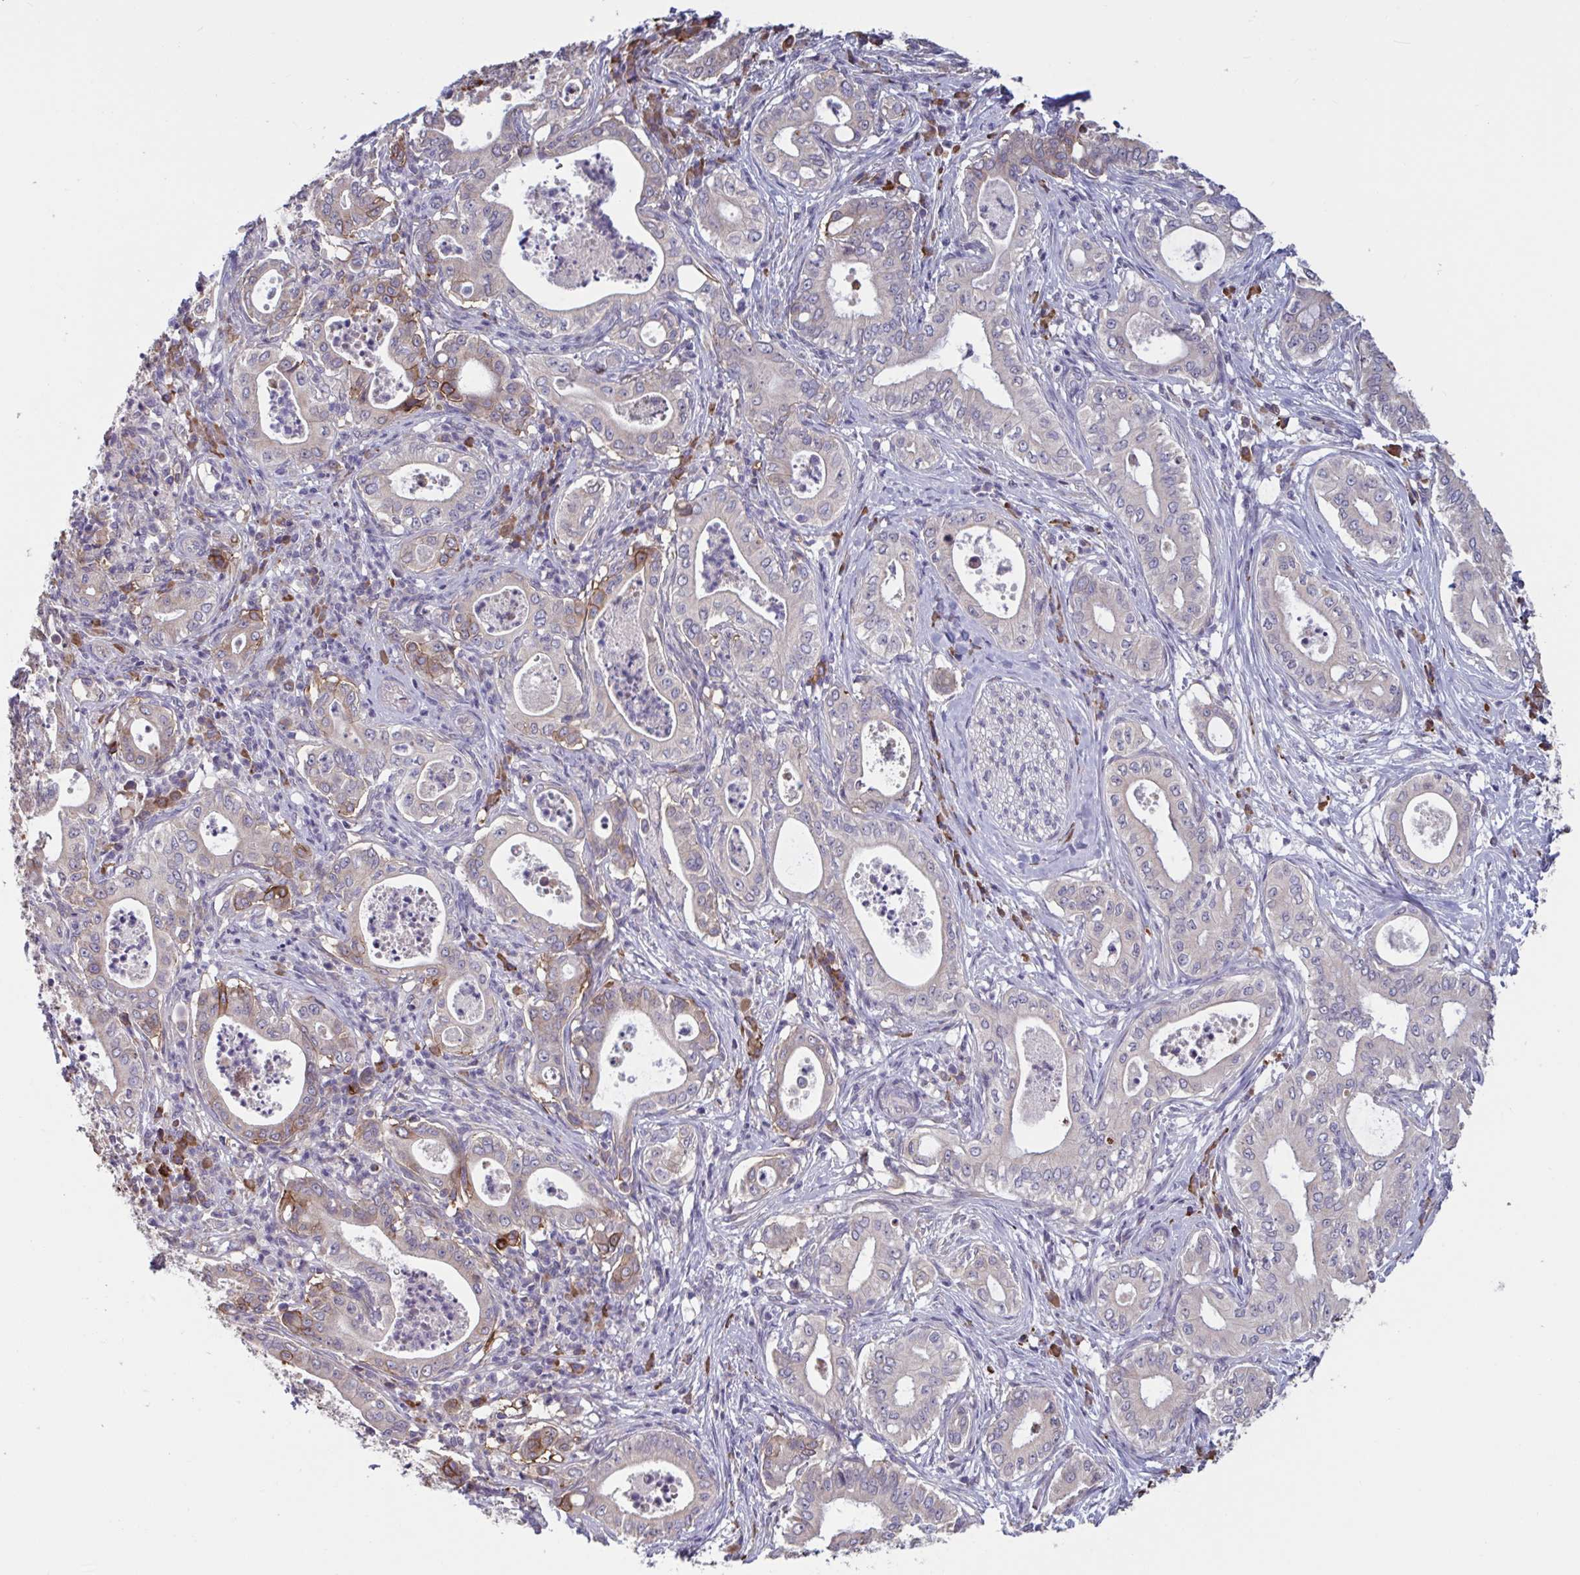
{"staining": {"intensity": "moderate", "quantity": "<25%", "location": "cytoplasmic/membranous"}, "tissue": "pancreatic cancer", "cell_type": "Tumor cells", "image_type": "cancer", "snomed": [{"axis": "morphology", "description": "Adenocarcinoma, NOS"}, {"axis": "topography", "description": "Pancreas"}], "caption": "There is low levels of moderate cytoplasmic/membranous staining in tumor cells of adenocarcinoma (pancreatic), as demonstrated by immunohistochemical staining (brown color).", "gene": "CD1E", "patient": {"sex": "male", "age": 71}}